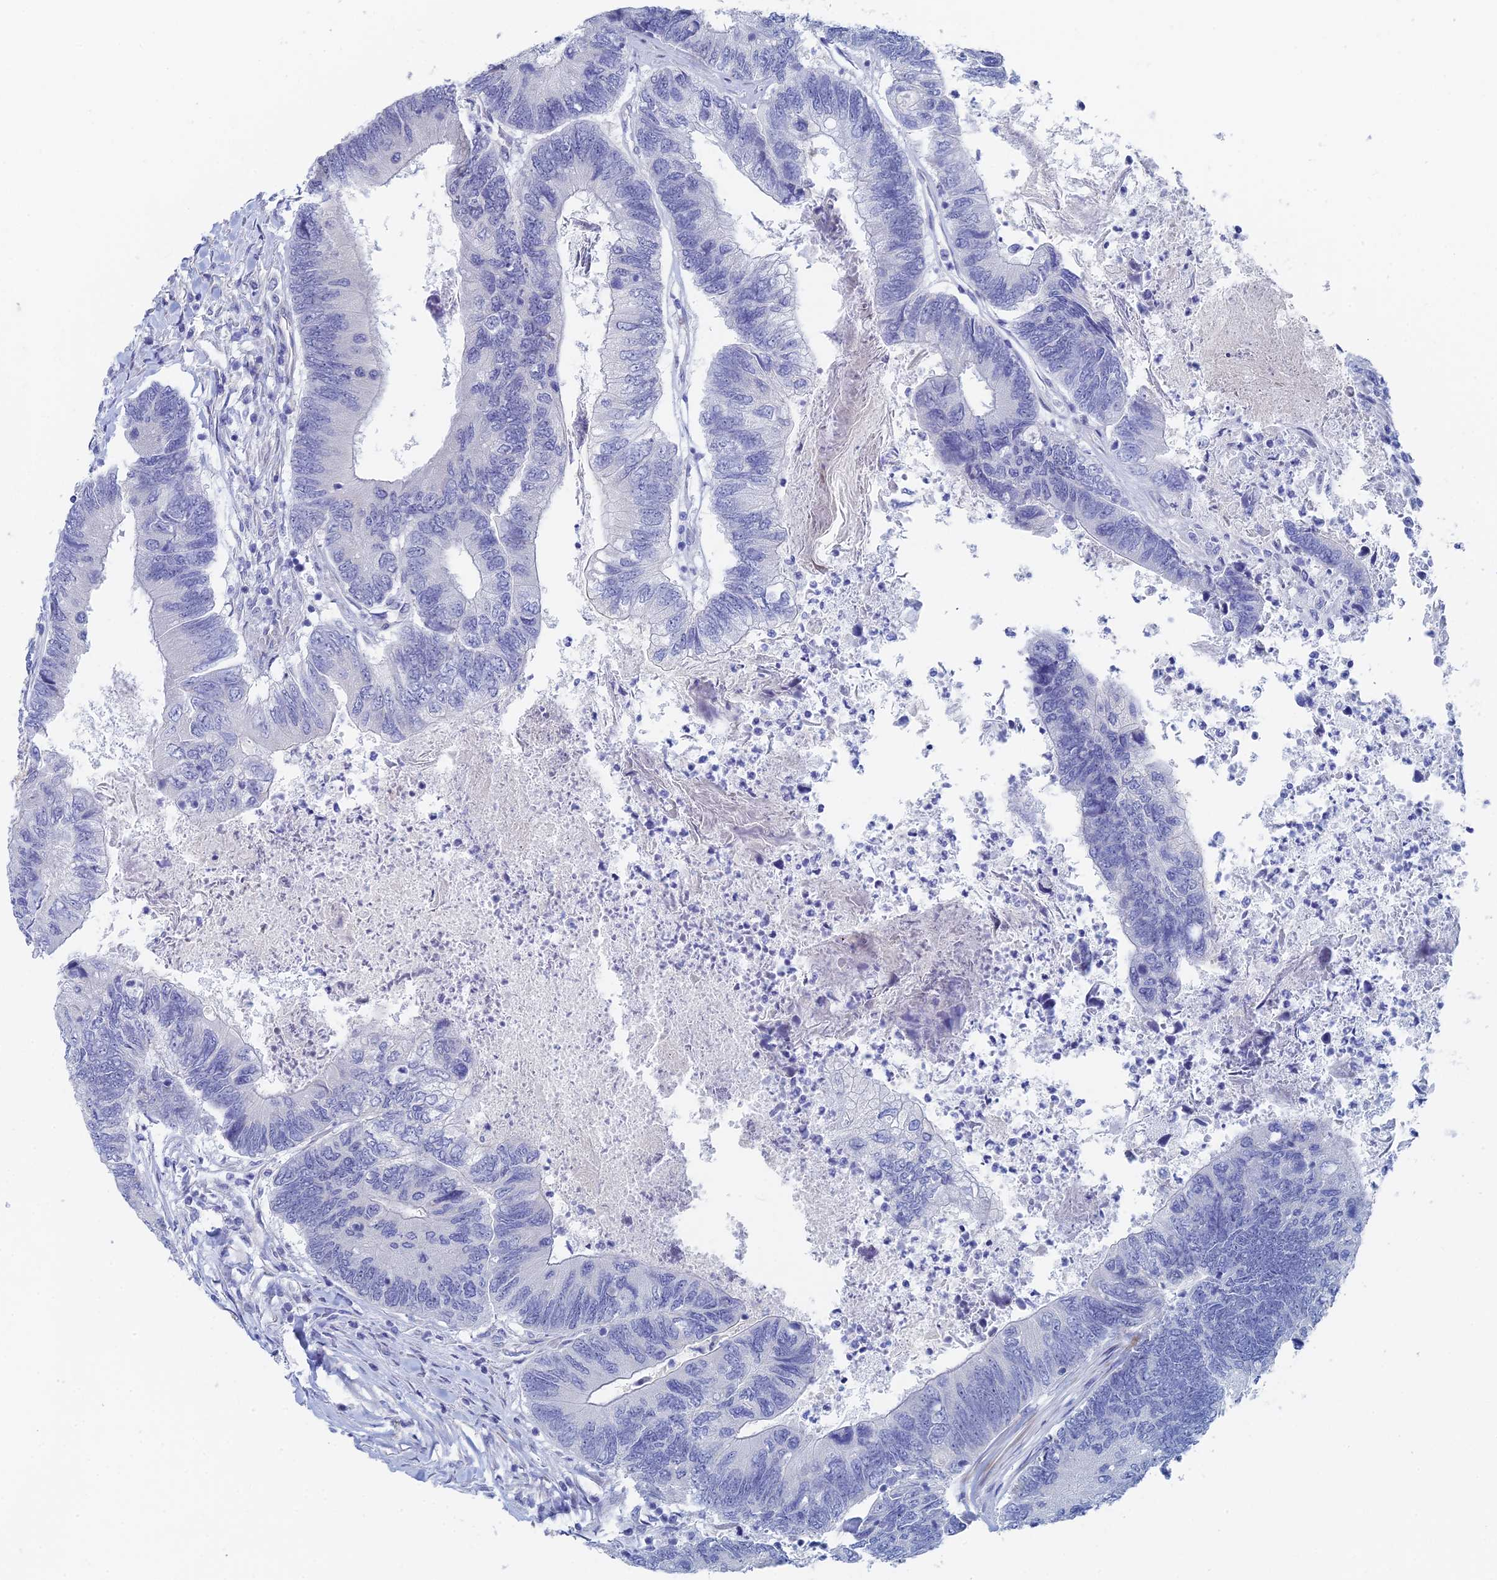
{"staining": {"intensity": "negative", "quantity": "none", "location": "none"}, "tissue": "colorectal cancer", "cell_type": "Tumor cells", "image_type": "cancer", "snomed": [{"axis": "morphology", "description": "Adenocarcinoma, NOS"}, {"axis": "topography", "description": "Colon"}], "caption": "The histopathology image displays no staining of tumor cells in adenocarcinoma (colorectal). The staining was performed using DAB (3,3'-diaminobenzidine) to visualize the protein expression in brown, while the nuclei were stained in blue with hematoxylin (Magnification: 20x).", "gene": "DRGX", "patient": {"sex": "female", "age": 67}}